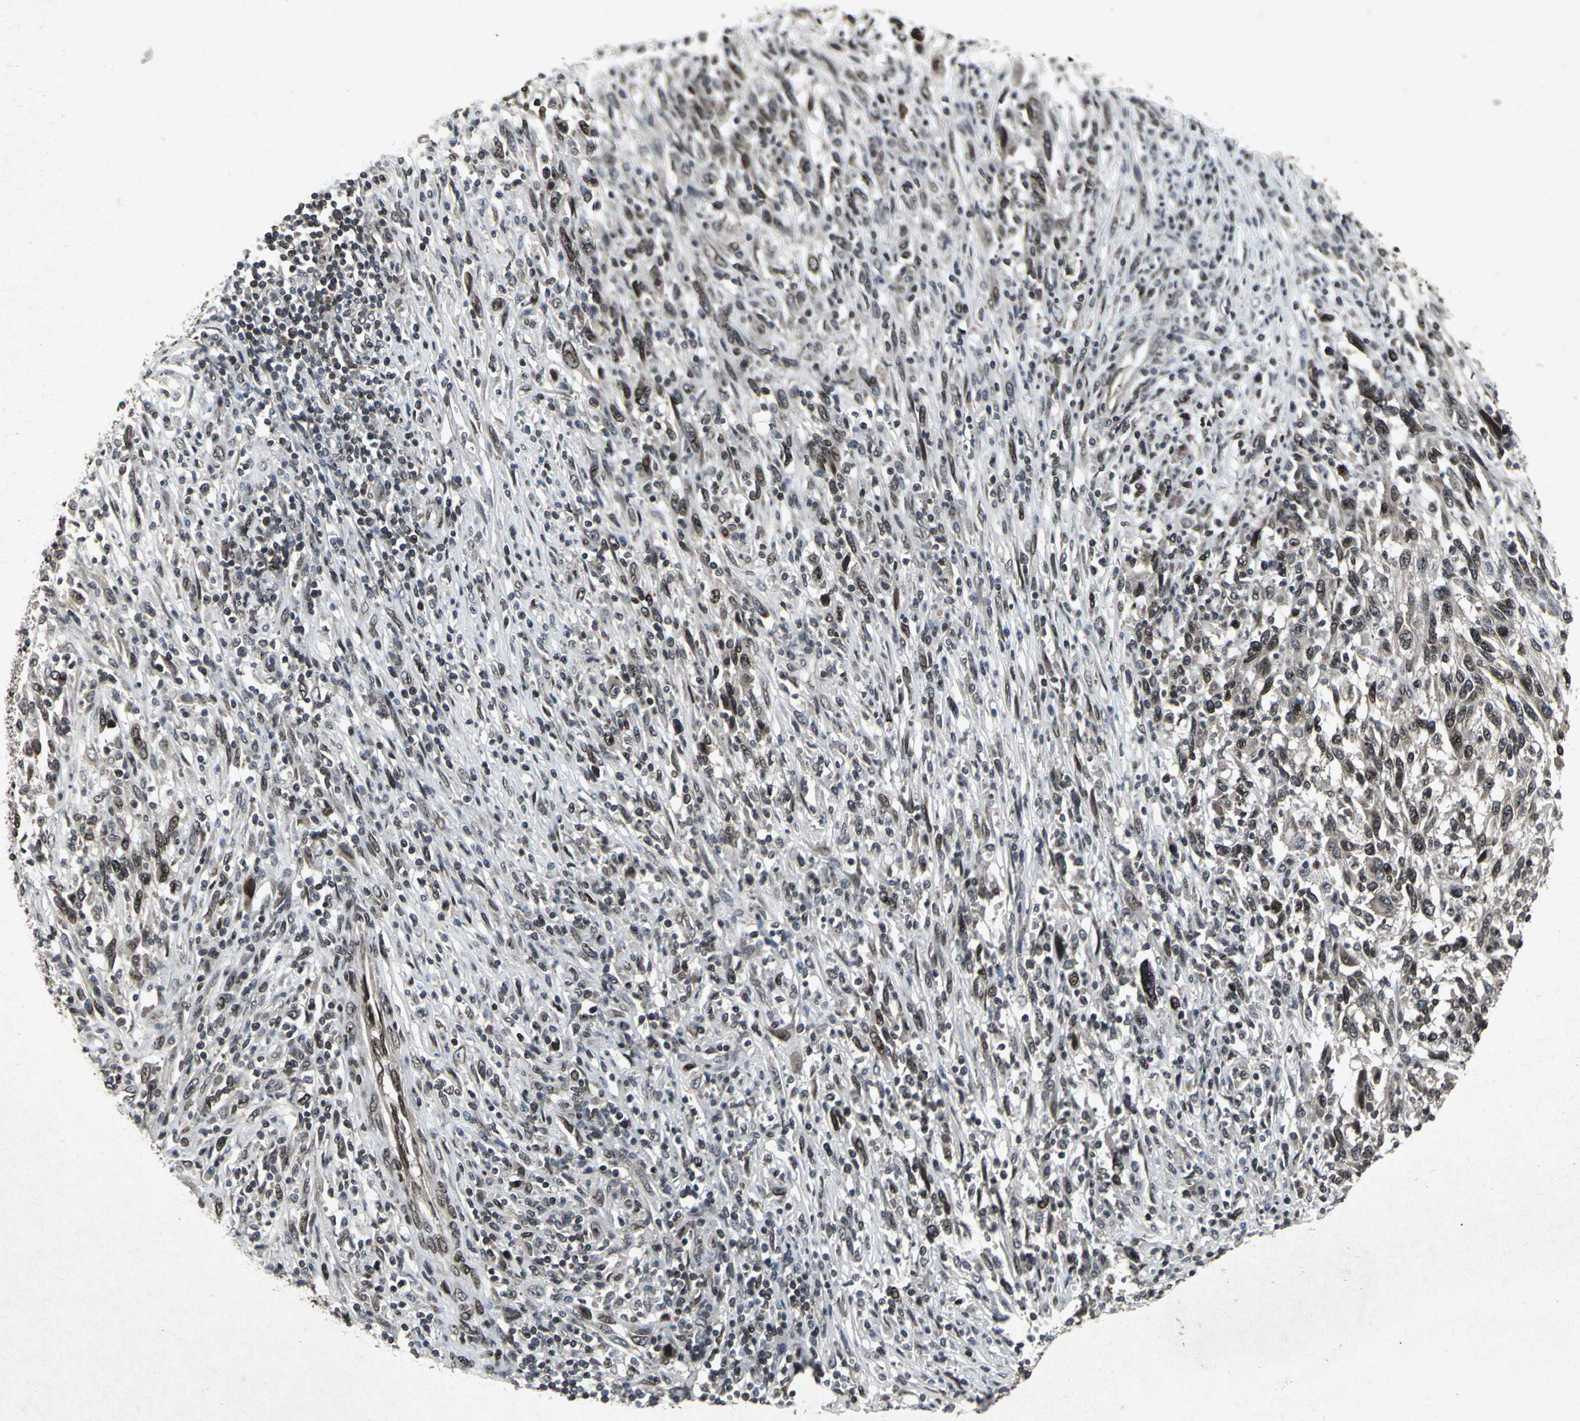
{"staining": {"intensity": "strong", "quantity": "25%-75%", "location": "nuclear"}, "tissue": "melanoma", "cell_type": "Tumor cells", "image_type": "cancer", "snomed": [{"axis": "morphology", "description": "Malignant melanoma, Metastatic site"}, {"axis": "topography", "description": "Lymph node"}], "caption": "Immunohistochemical staining of human malignant melanoma (metastatic site) exhibits strong nuclear protein staining in about 25%-75% of tumor cells.", "gene": "SH2B3", "patient": {"sex": "male", "age": 61}}